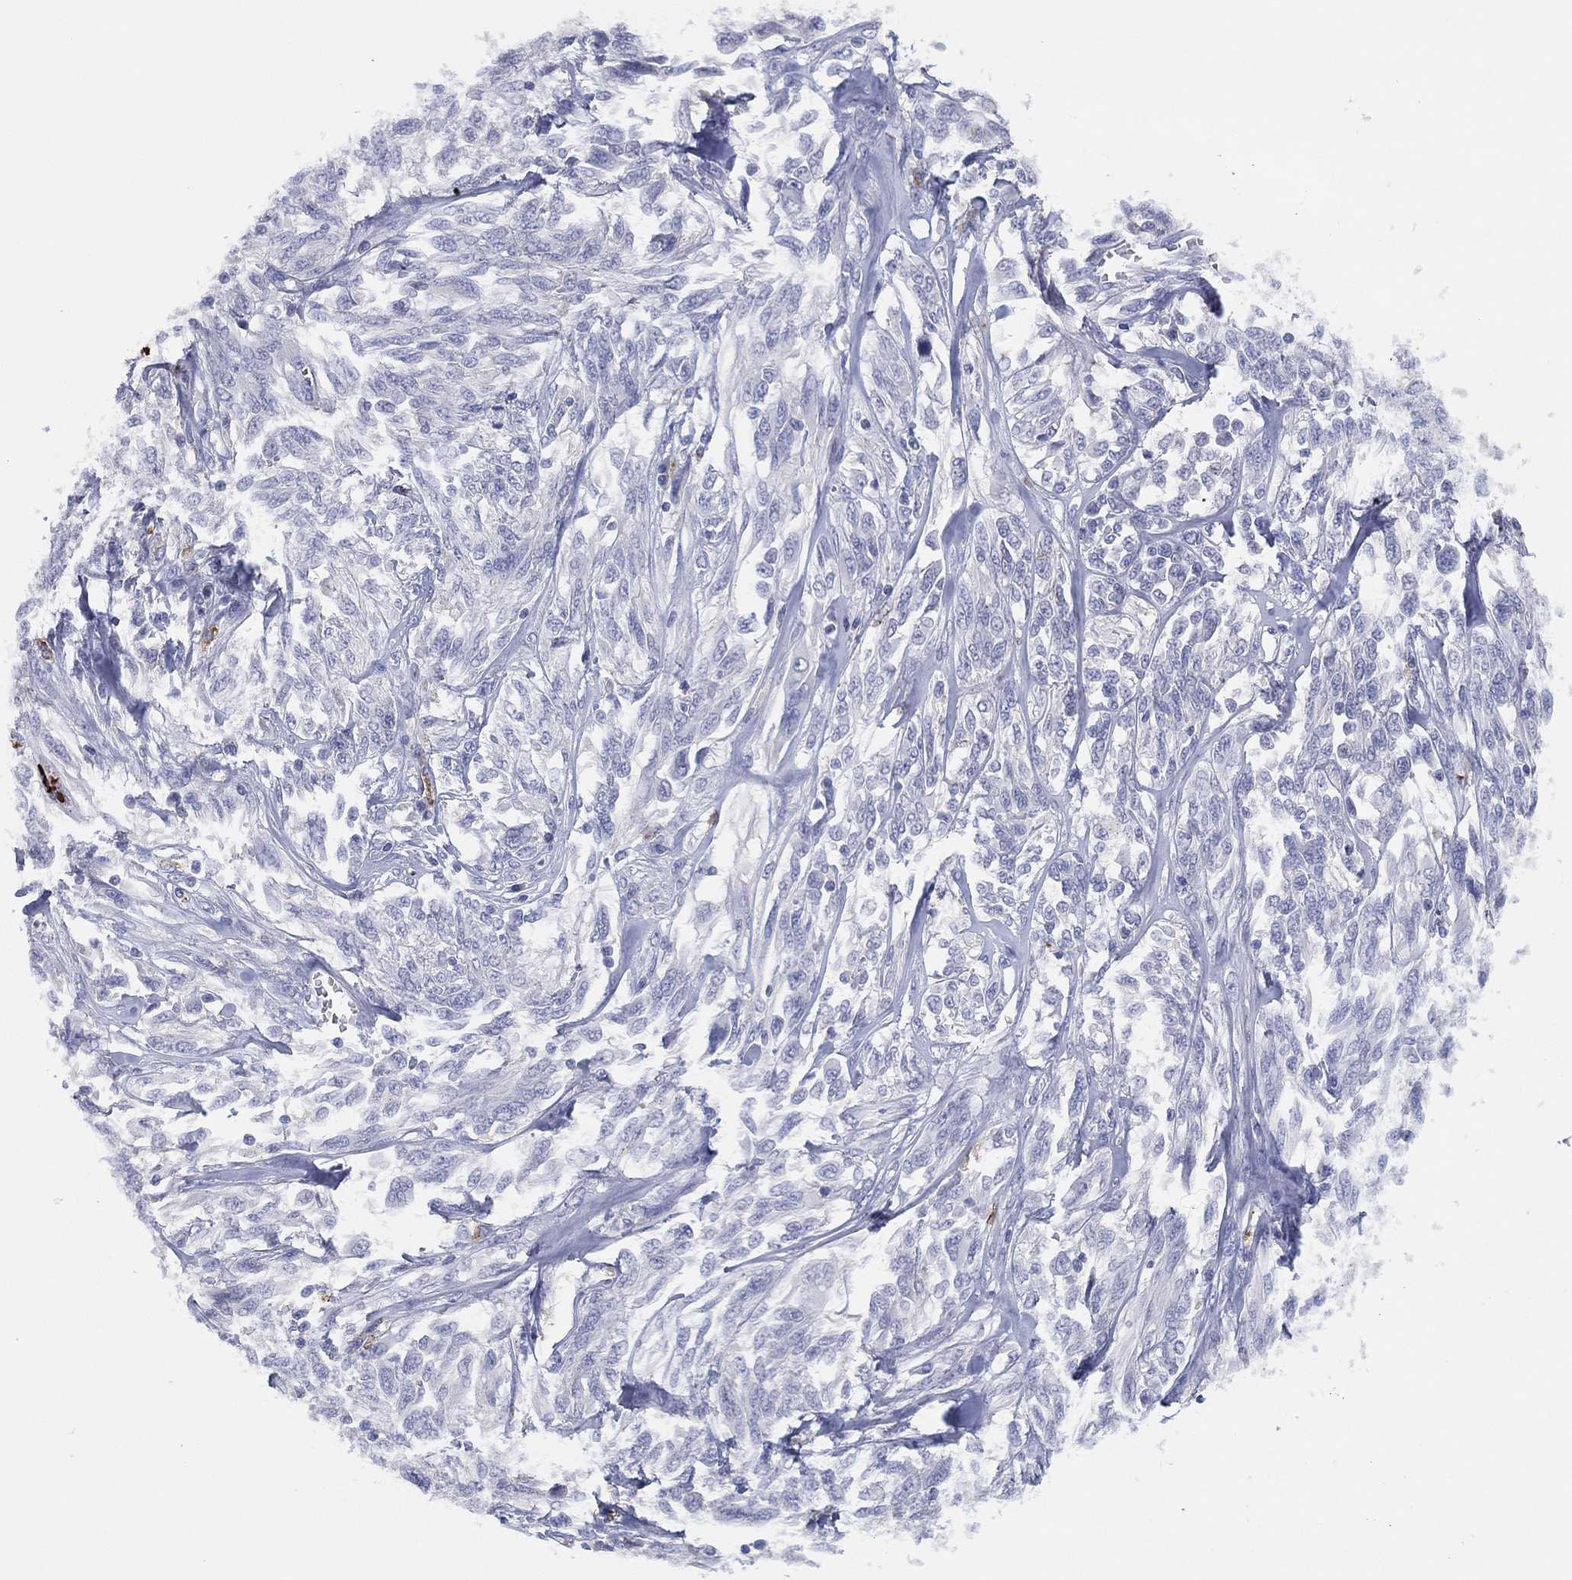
{"staining": {"intensity": "negative", "quantity": "none", "location": "none"}, "tissue": "melanoma", "cell_type": "Tumor cells", "image_type": "cancer", "snomed": [{"axis": "morphology", "description": "Malignant melanoma, NOS"}, {"axis": "topography", "description": "Skin"}], "caption": "Melanoma was stained to show a protein in brown. There is no significant positivity in tumor cells. Nuclei are stained in blue.", "gene": "PLAC8", "patient": {"sex": "female", "age": 91}}